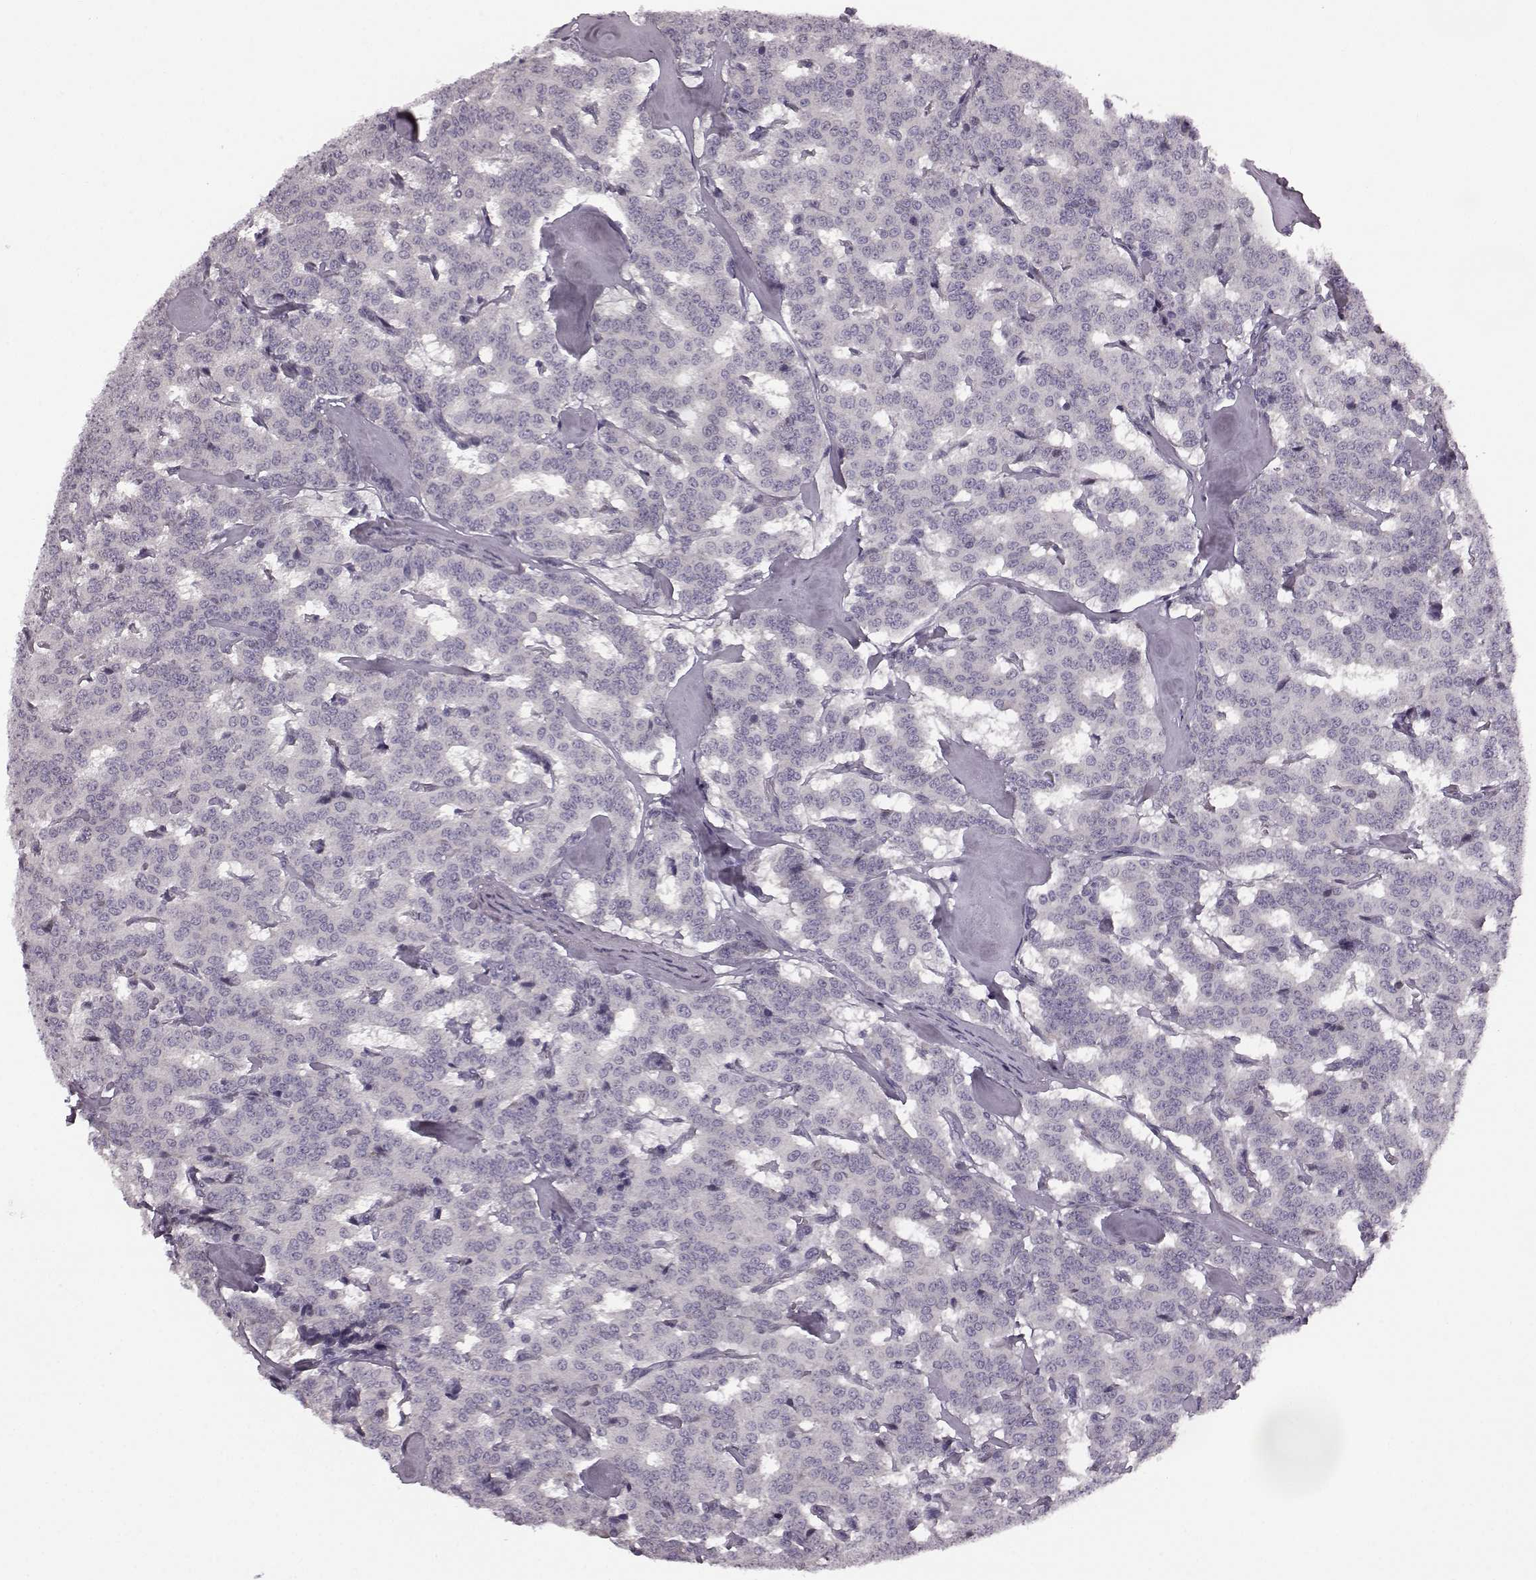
{"staining": {"intensity": "negative", "quantity": "none", "location": "none"}, "tissue": "carcinoid", "cell_type": "Tumor cells", "image_type": "cancer", "snomed": [{"axis": "morphology", "description": "Carcinoid, malignant, NOS"}, {"axis": "topography", "description": "Lung"}], "caption": "There is no significant positivity in tumor cells of carcinoid.", "gene": "SEMG2", "patient": {"sex": "female", "age": 46}}